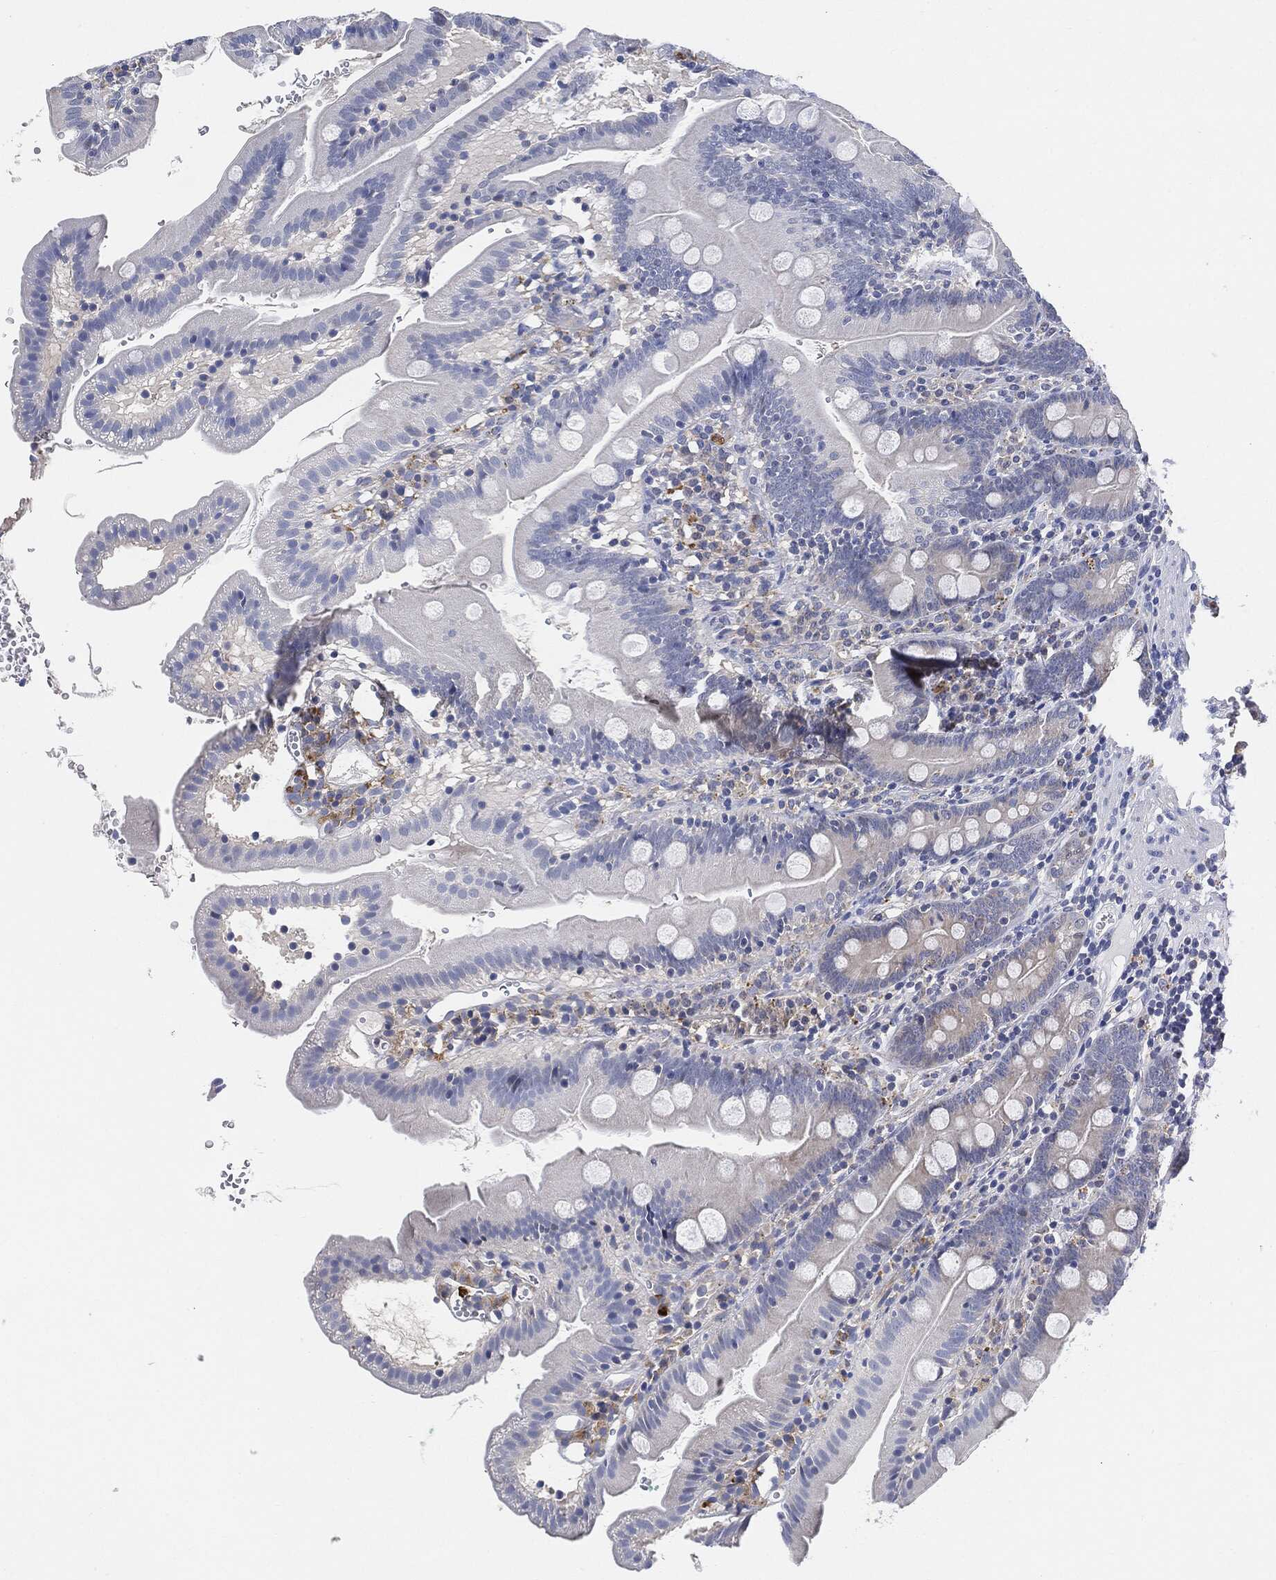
{"staining": {"intensity": "negative", "quantity": "none", "location": "none"}, "tissue": "duodenum", "cell_type": "Glandular cells", "image_type": "normal", "snomed": [{"axis": "morphology", "description": "Normal tissue, NOS"}, {"axis": "topography", "description": "Duodenum"}], "caption": "Protein analysis of benign duodenum displays no significant expression in glandular cells.", "gene": "VSIG4", "patient": {"sex": "female", "age": 67}}